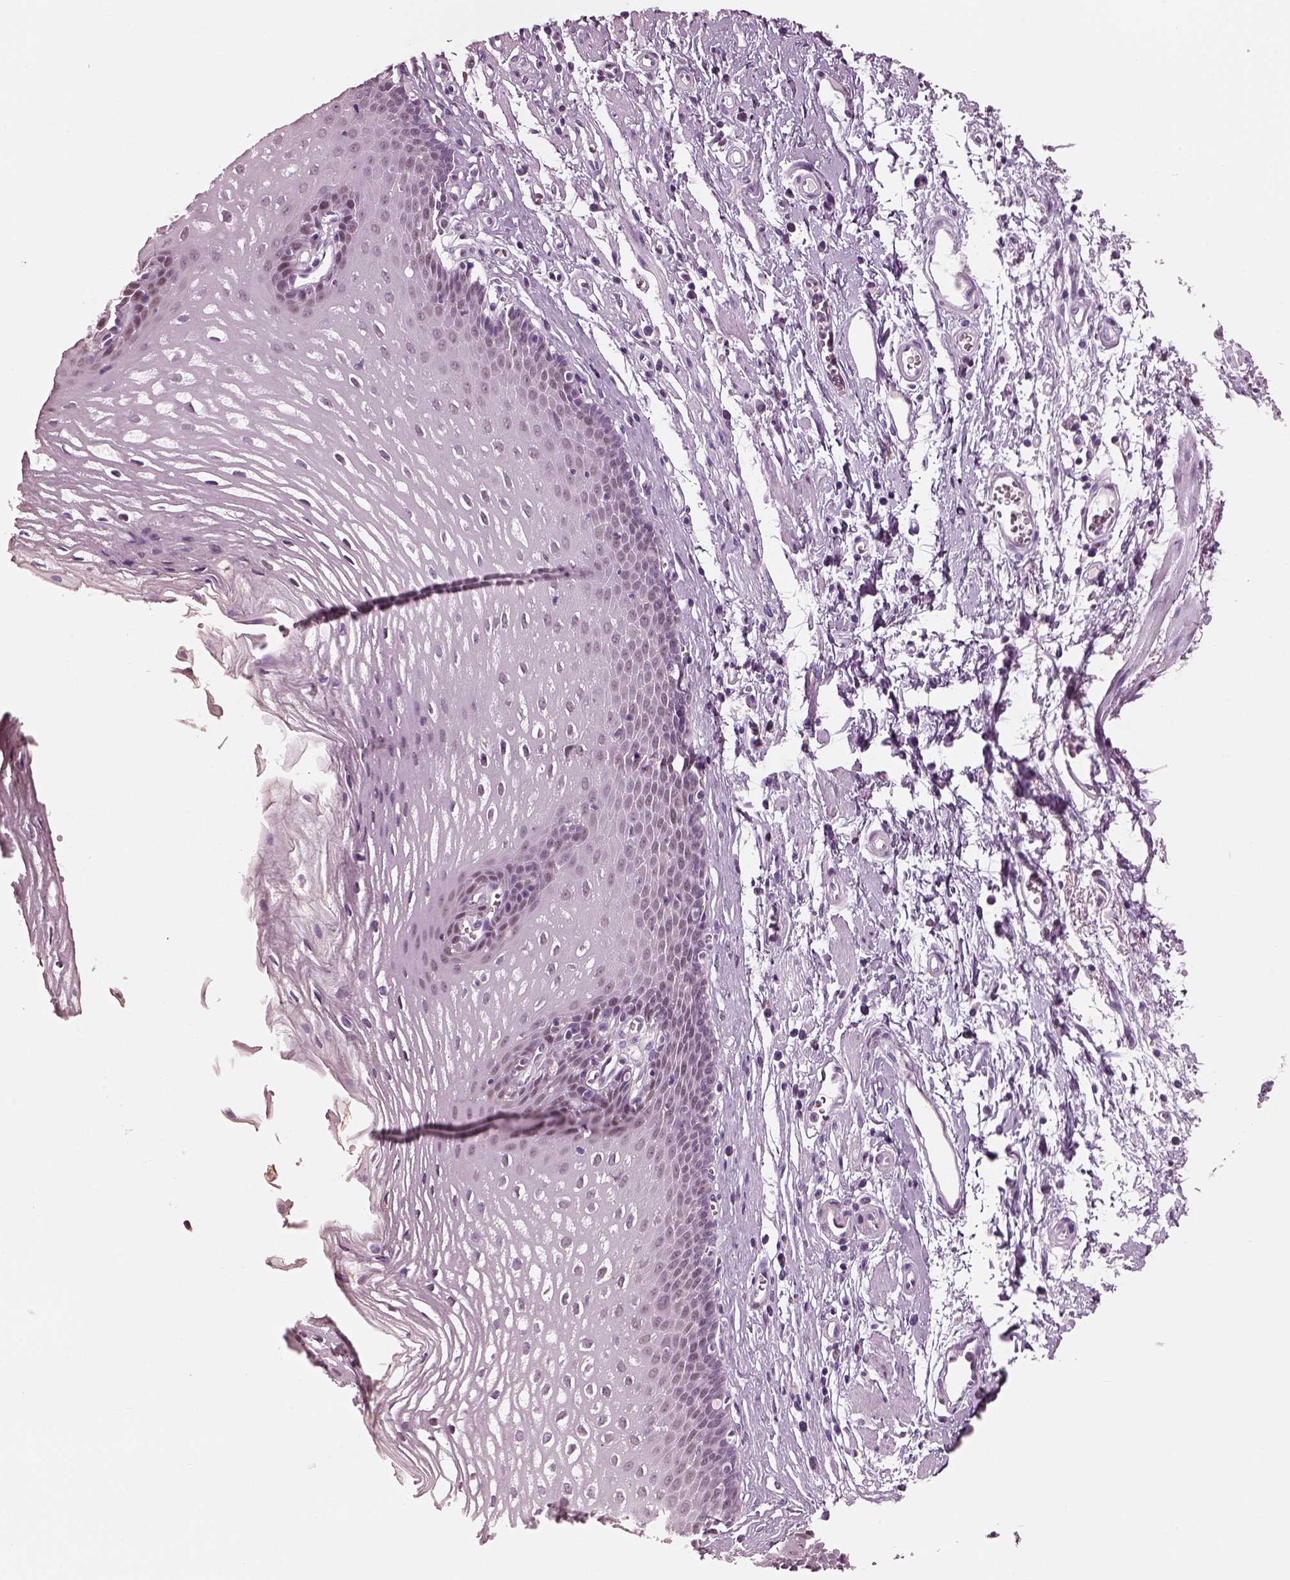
{"staining": {"intensity": "negative", "quantity": "none", "location": "none"}, "tissue": "esophagus", "cell_type": "Squamous epithelial cells", "image_type": "normal", "snomed": [{"axis": "morphology", "description": "Normal tissue, NOS"}, {"axis": "topography", "description": "Esophagus"}], "caption": "Immunohistochemistry of benign esophagus demonstrates no expression in squamous epithelial cells. (Immunohistochemistry (ihc), brightfield microscopy, high magnification).", "gene": "ELSPBP1", "patient": {"sex": "male", "age": 72}}